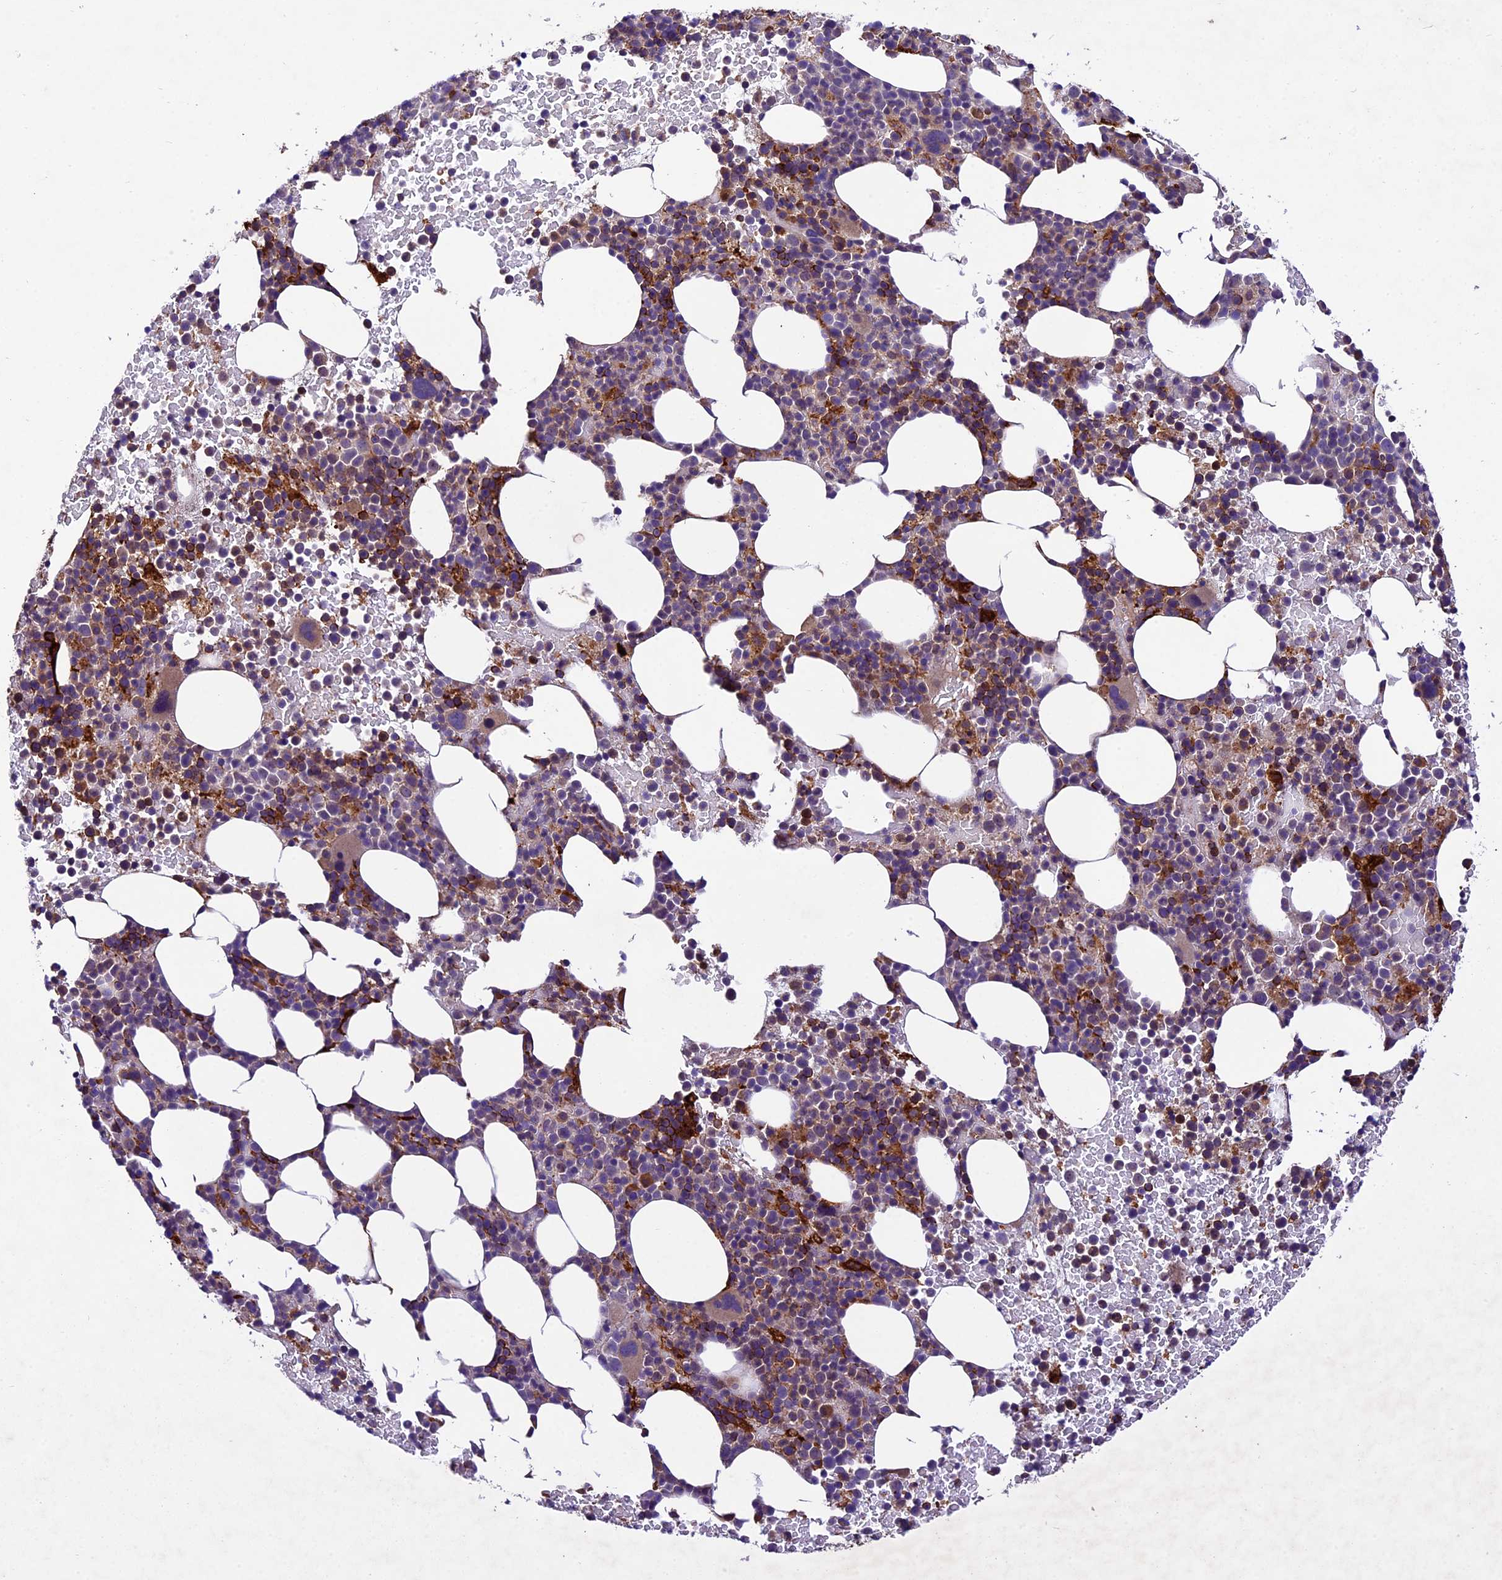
{"staining": {"intensity": "moderate", "quantity": "25%-75%", "location": "cytoplasmic/membranous"}, "tissue": "bone marrow", "cell_type": "Hematopoietic cells", "image_type": "normal", "snomed": [{"axis": "morphology", "description": "Normal tissue, NOS"}, {"axis": "topography", "description": "Bone marrow"}], "caption": "Approximately 25%-75% of hematopoietic cells in normal bone marrow reveal moderate cytoplasmic/membranous protein positivity as visualized by brown immunohistochemical staining.", "gene": "CILP2", "patient": {"sex": "female", "age": 82}}